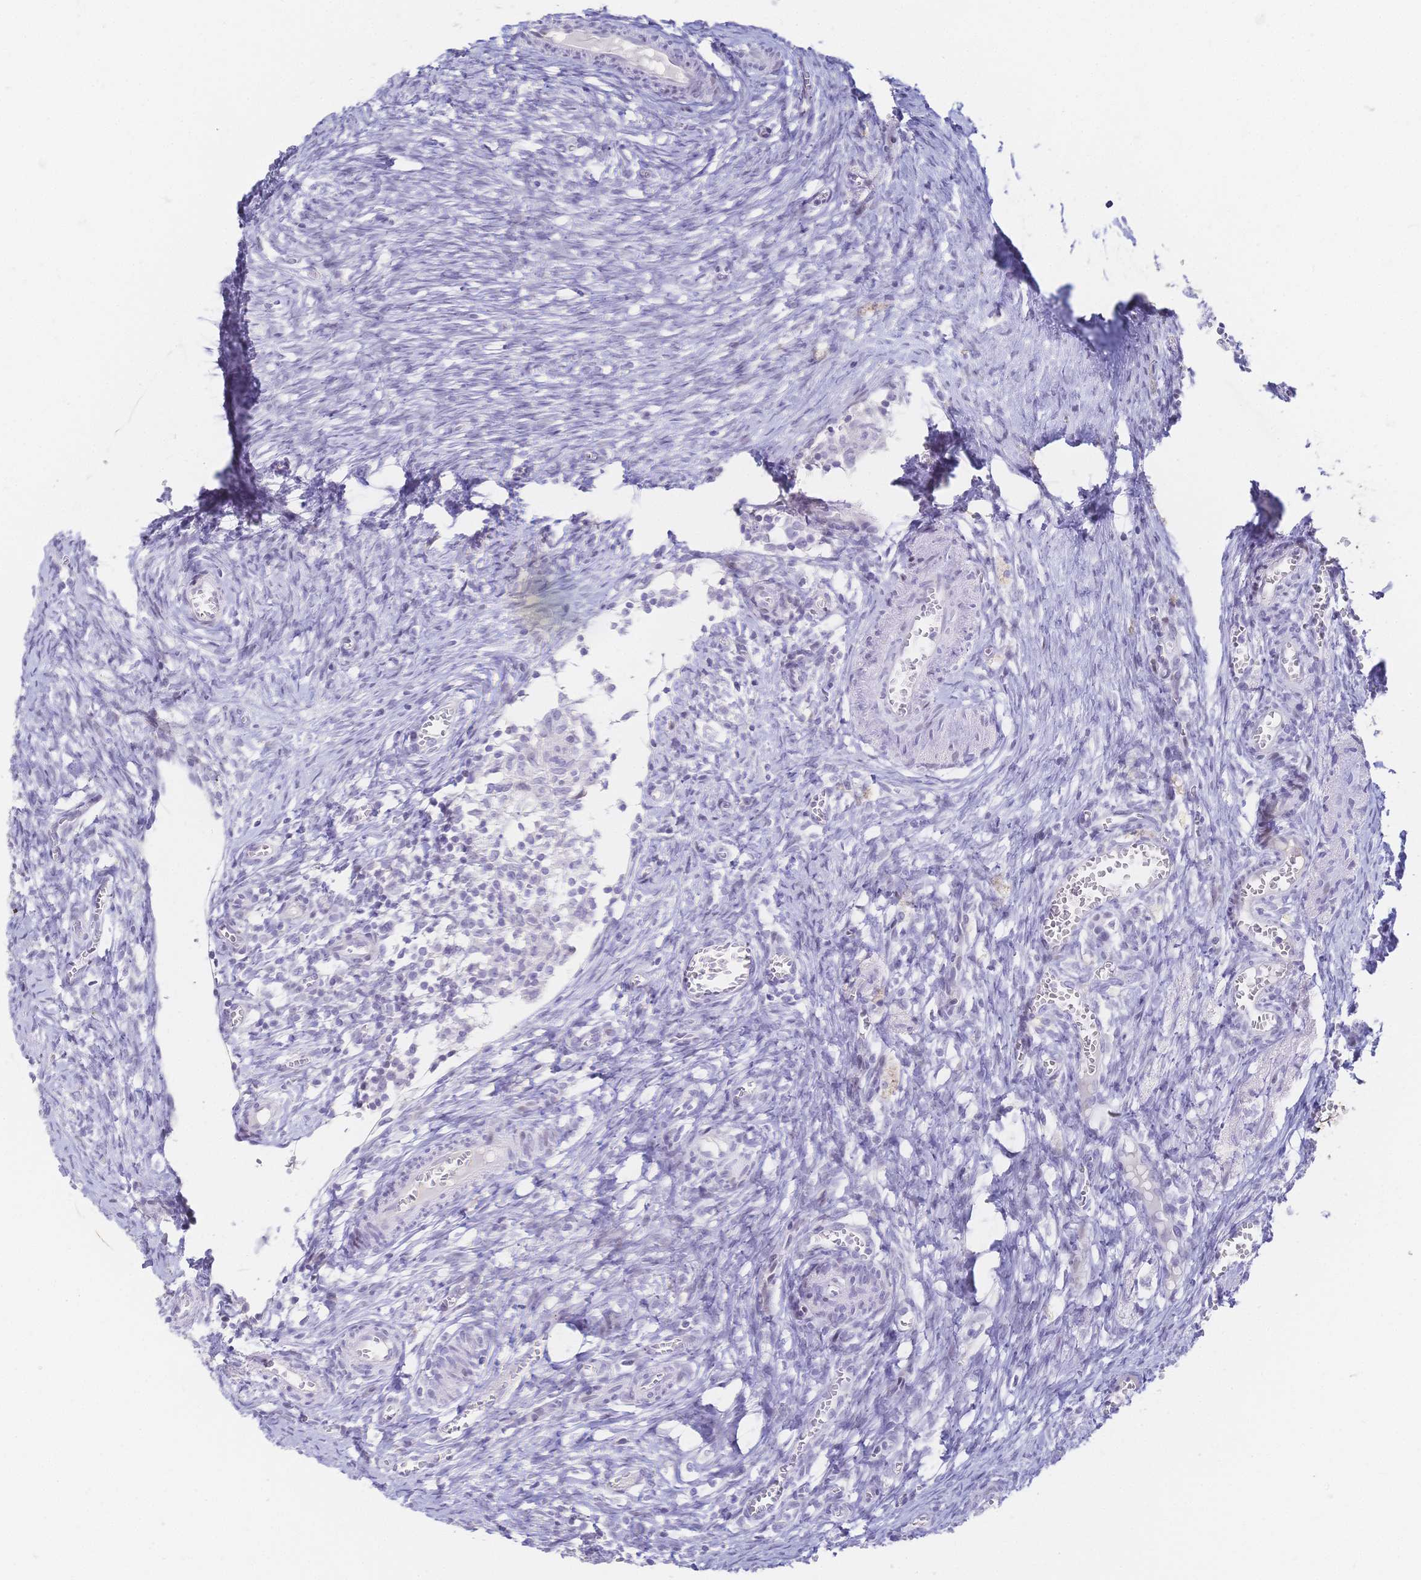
{"staining": {"intensity": "negative", "quantity": "none", "location": "none"}, "tissue": "ovary", "cell_type": "Ovarian stroma cells", "image_type": "normal", "snomed": [{"axis": "morphology", "description": "Normal tissue, NOS"}, {"axis": "topography", "description": "Ovary"}], "caption": "IHC of unremarkable human ovary reveals no staining in ovarian stroma cells.", "gene": "CR2", "patient": {"sex": "female", "age": 41}}